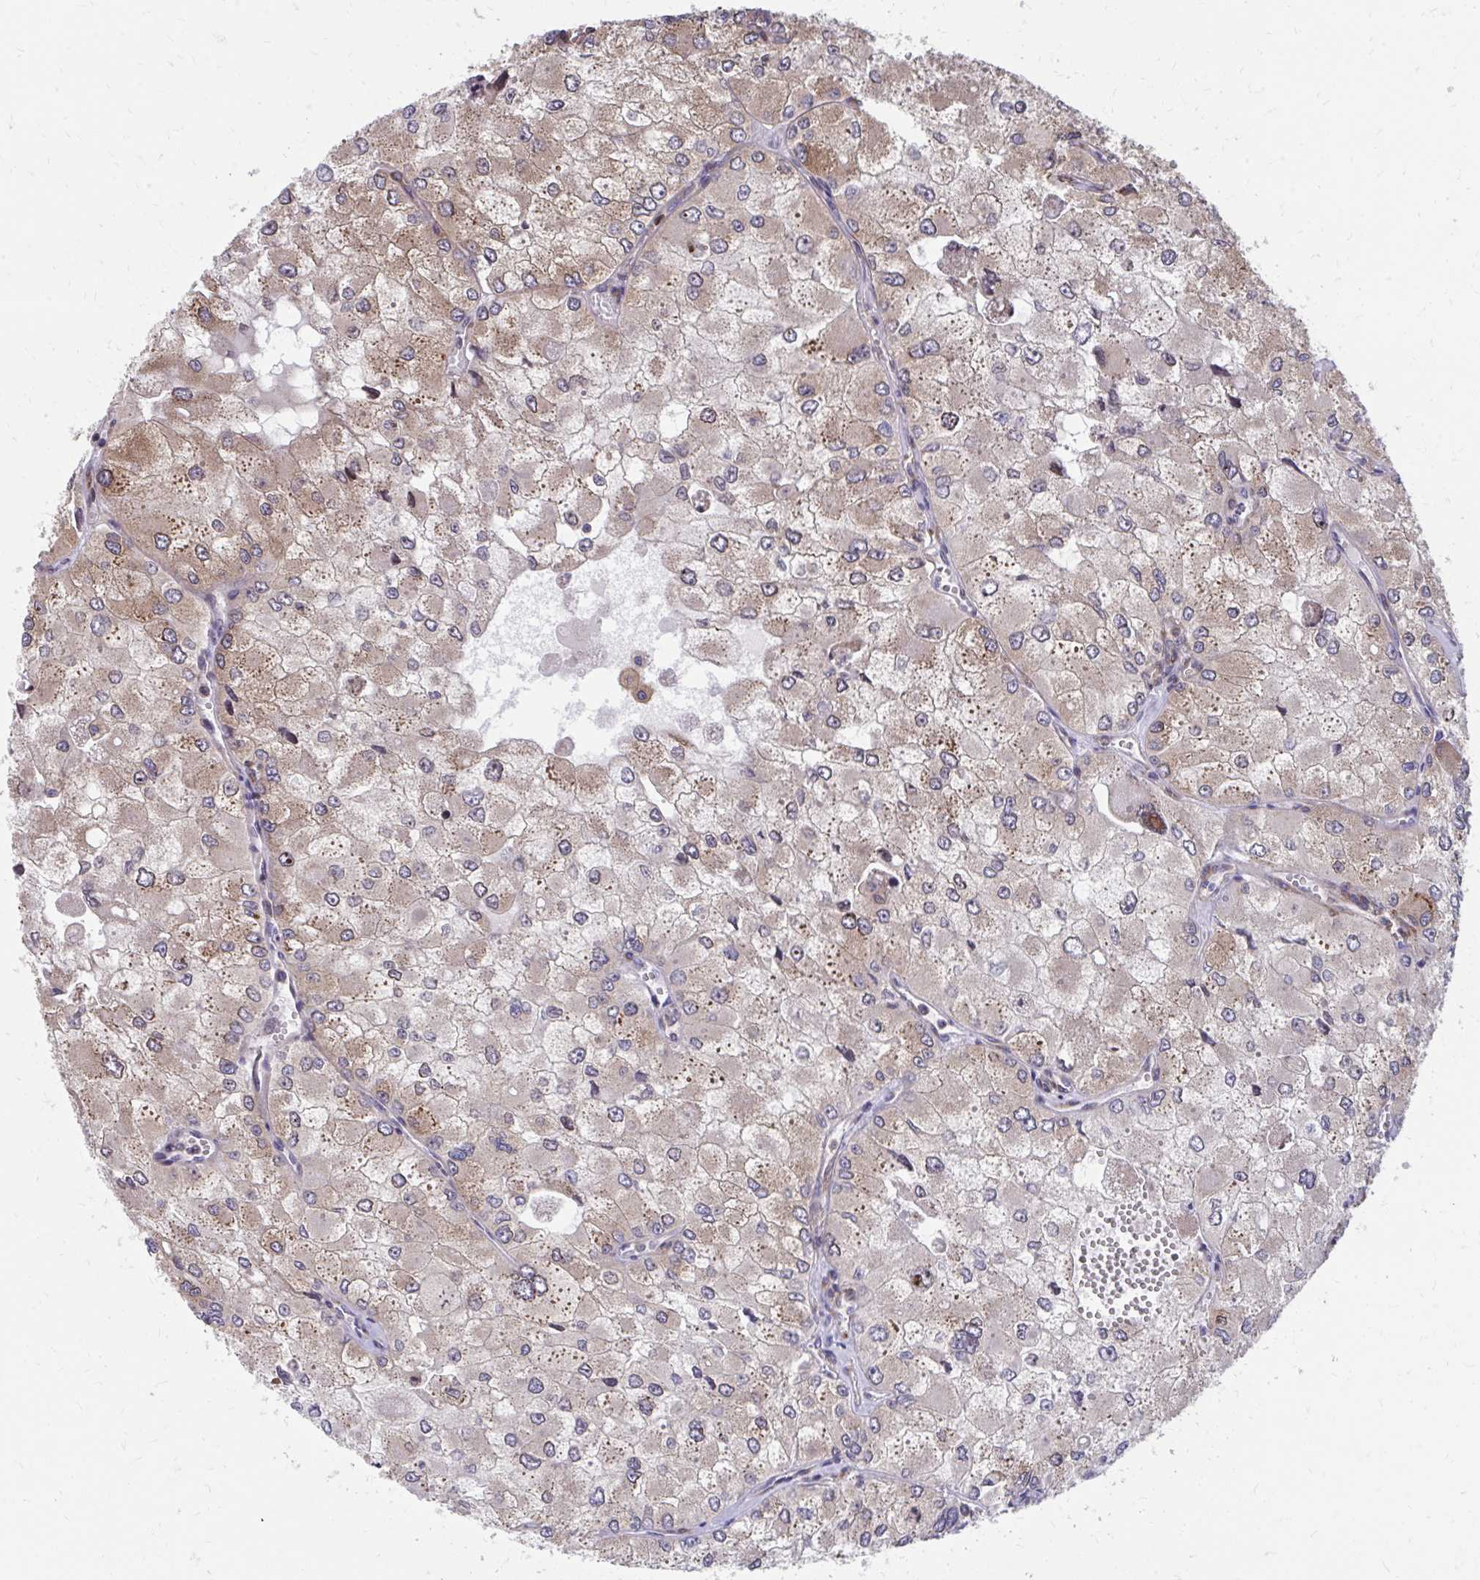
{"staining": {"intensity": "moderate", "quantity": ">75%", "location": "cytoplasmic/membranous"}, "tissue": "renal cancer", "cell_type": "Tumor cells", "image_type": "cancer", "snomed": [{"axis": "morphology", "description": "Adenocarcinoma, NOS"}, {"axis": "topography", "description": "Kidney"}], "caption": "The photomicrograph reveals staining of renal cancer (adenocarcinoma), revealing moderate cytoplasmic/membranous protein expression (brown color) within tumor cells. (DAB IHC with brightfield microscopy, high magnification).", "gene": "ZNF778", "patient": {"sex": "female", "age": 70}}